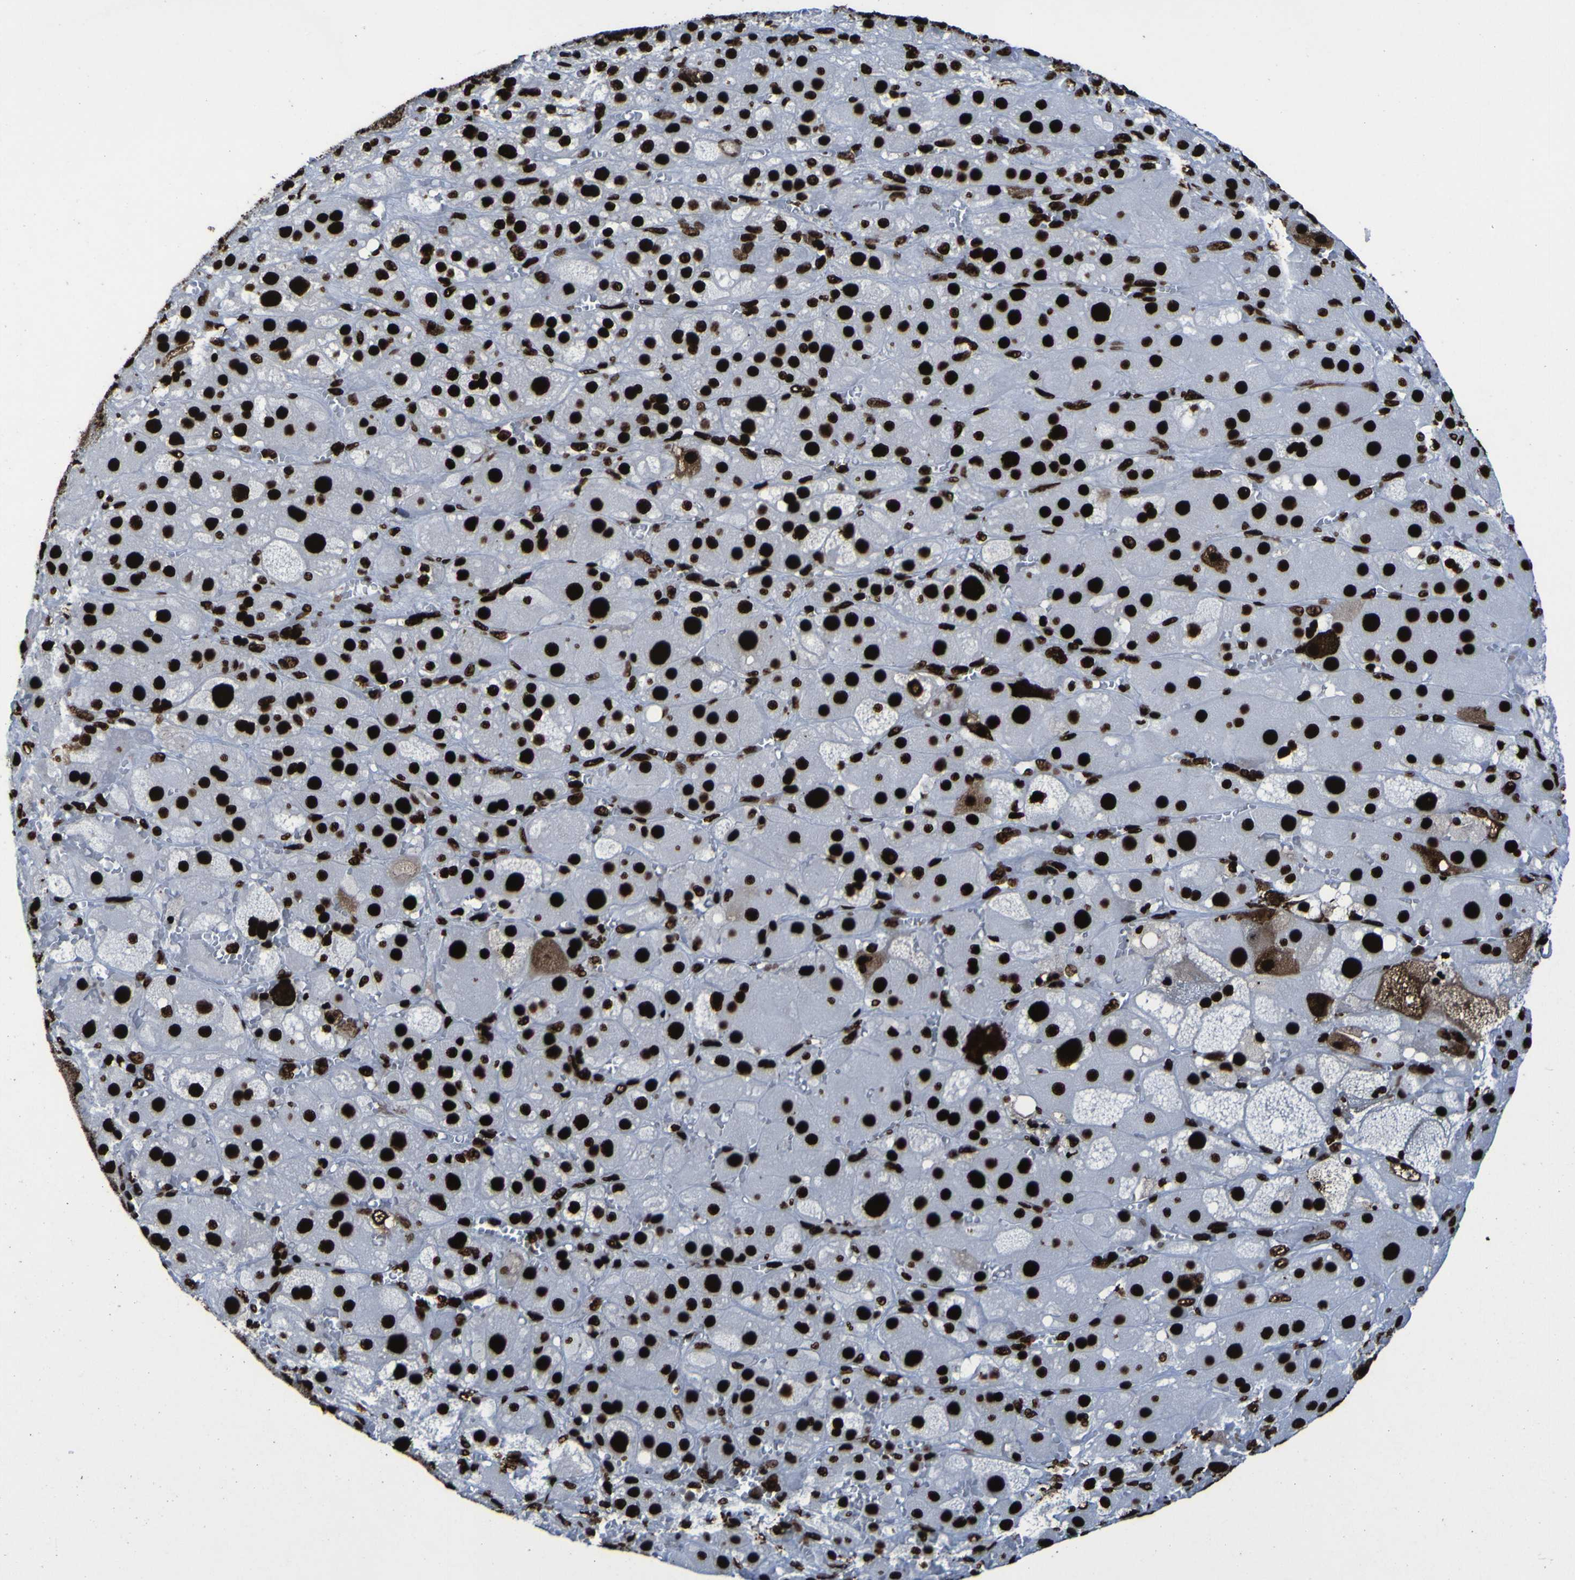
{"staining": {"intensity": "strong", "quantity": ">75%", "location": "nuclear"}, "tissue": "adrenal gland", "cell_type": "Glandular cells", "image_type": "normal", "snomed": [{"axis": "morphology", "description": "Normal tissue, NOS"}, {"axis": "topography", "description": "Adrenal gland"}], "caption": "Glandular cells demonstrate strong nuclear positivity in about >75% of cells in benign adrenal gland.", "gene": "NPM1", "patient": {"sex": "female", "age": 47}}